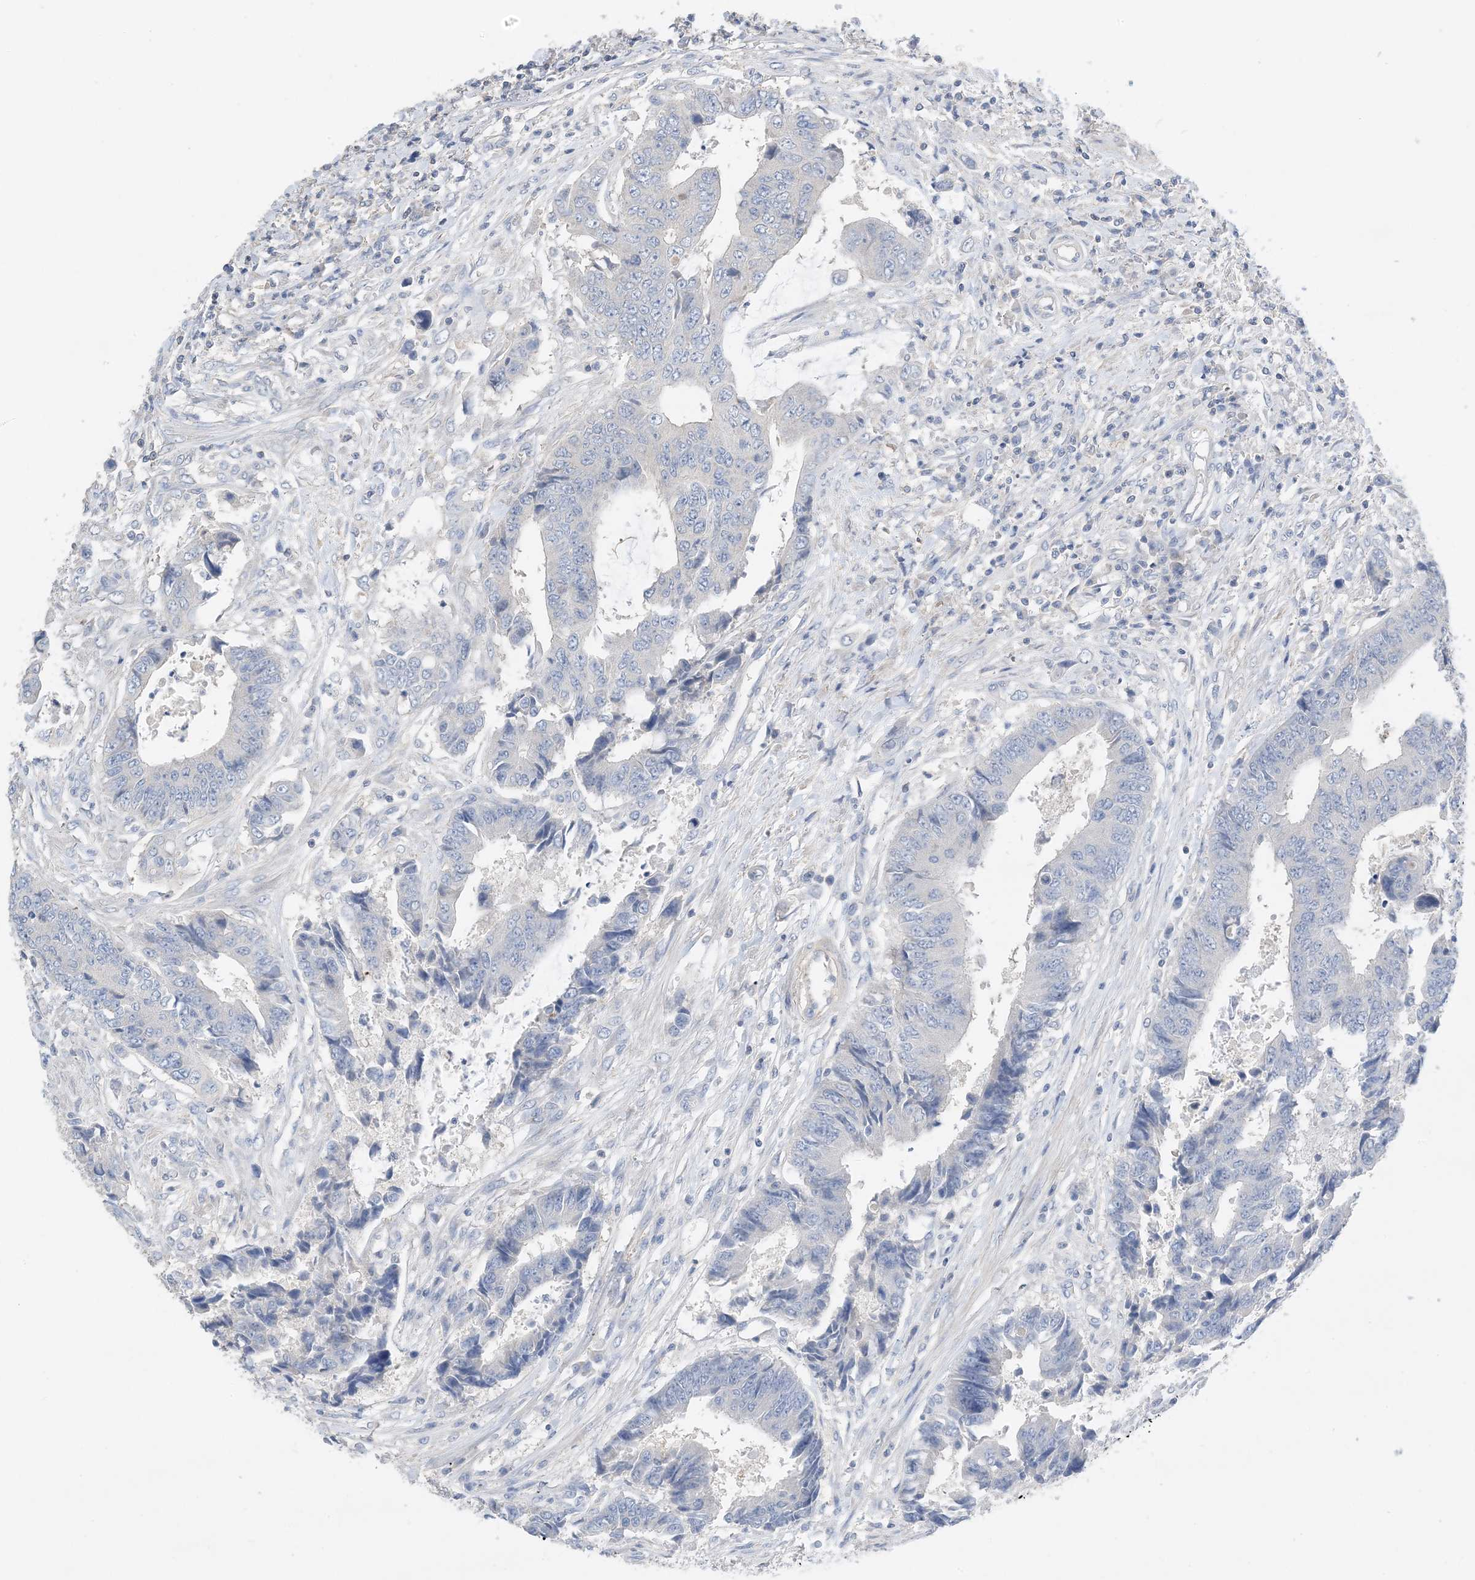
{"staining": {"intensity": "negative", "quantity": "none", "location": "none"}, "tissue": "colorectal cancer", "cell_type": "Tumor cells", "image_type": "cancer", "snomed": [{"axis": "morphology", "description": "Adenocarcinoma, NOS"}, {"axis": "topography", "description": "Rectum"}], "caption": "Immunohistochemistry micrograph of adenocarcinoma (colorectal) stained for a protein (brown), which demonstrates no expression in tumor cells.", "gene": "KPRP", "patient": {"sex": "male", "age": 84}}